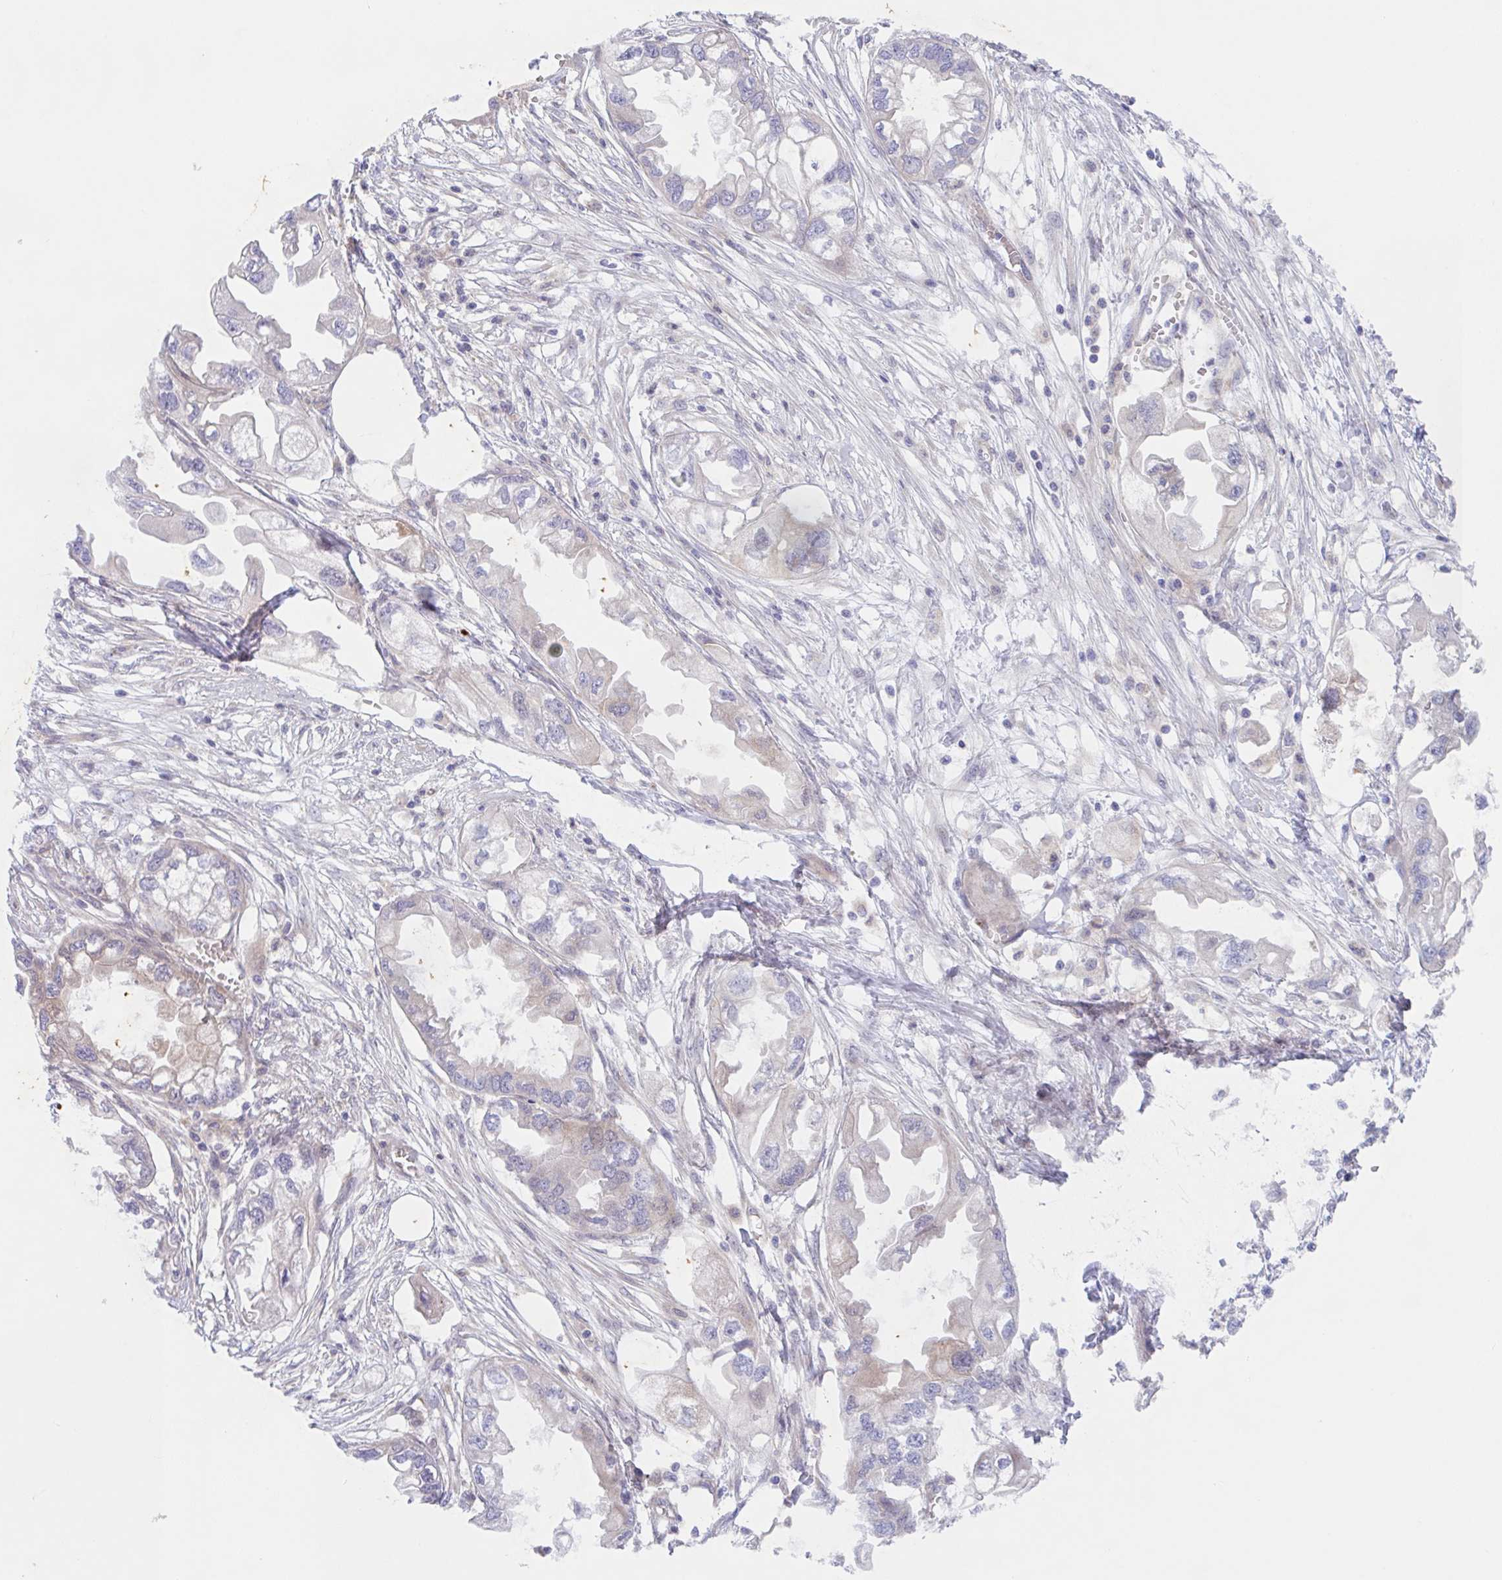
{"staining": {"intensity": "weak", "quantity": "<25%", "location": "cytoplasmic/membranous"}, "tissue": "endometrial cancer", "cell_type": "Tumor cells", "image_type": "cancer", "snomed": [{"axis": "morphology", "description": "Adenocarcinoma, NOS"}, {"axis": "morphology", "description": "Adenocarcinoma, metastatic, NOS"}, {"axis": "topography", "description": "Adipose tissue"}, {"axis": "topography", "description": "Endometrium"}], "caption": "Image shows no protein positivity in tumor cells of endometrial cancer tissue.", "gene": "TMEM86A", "patient": {"sex": "female", "age": 67}}